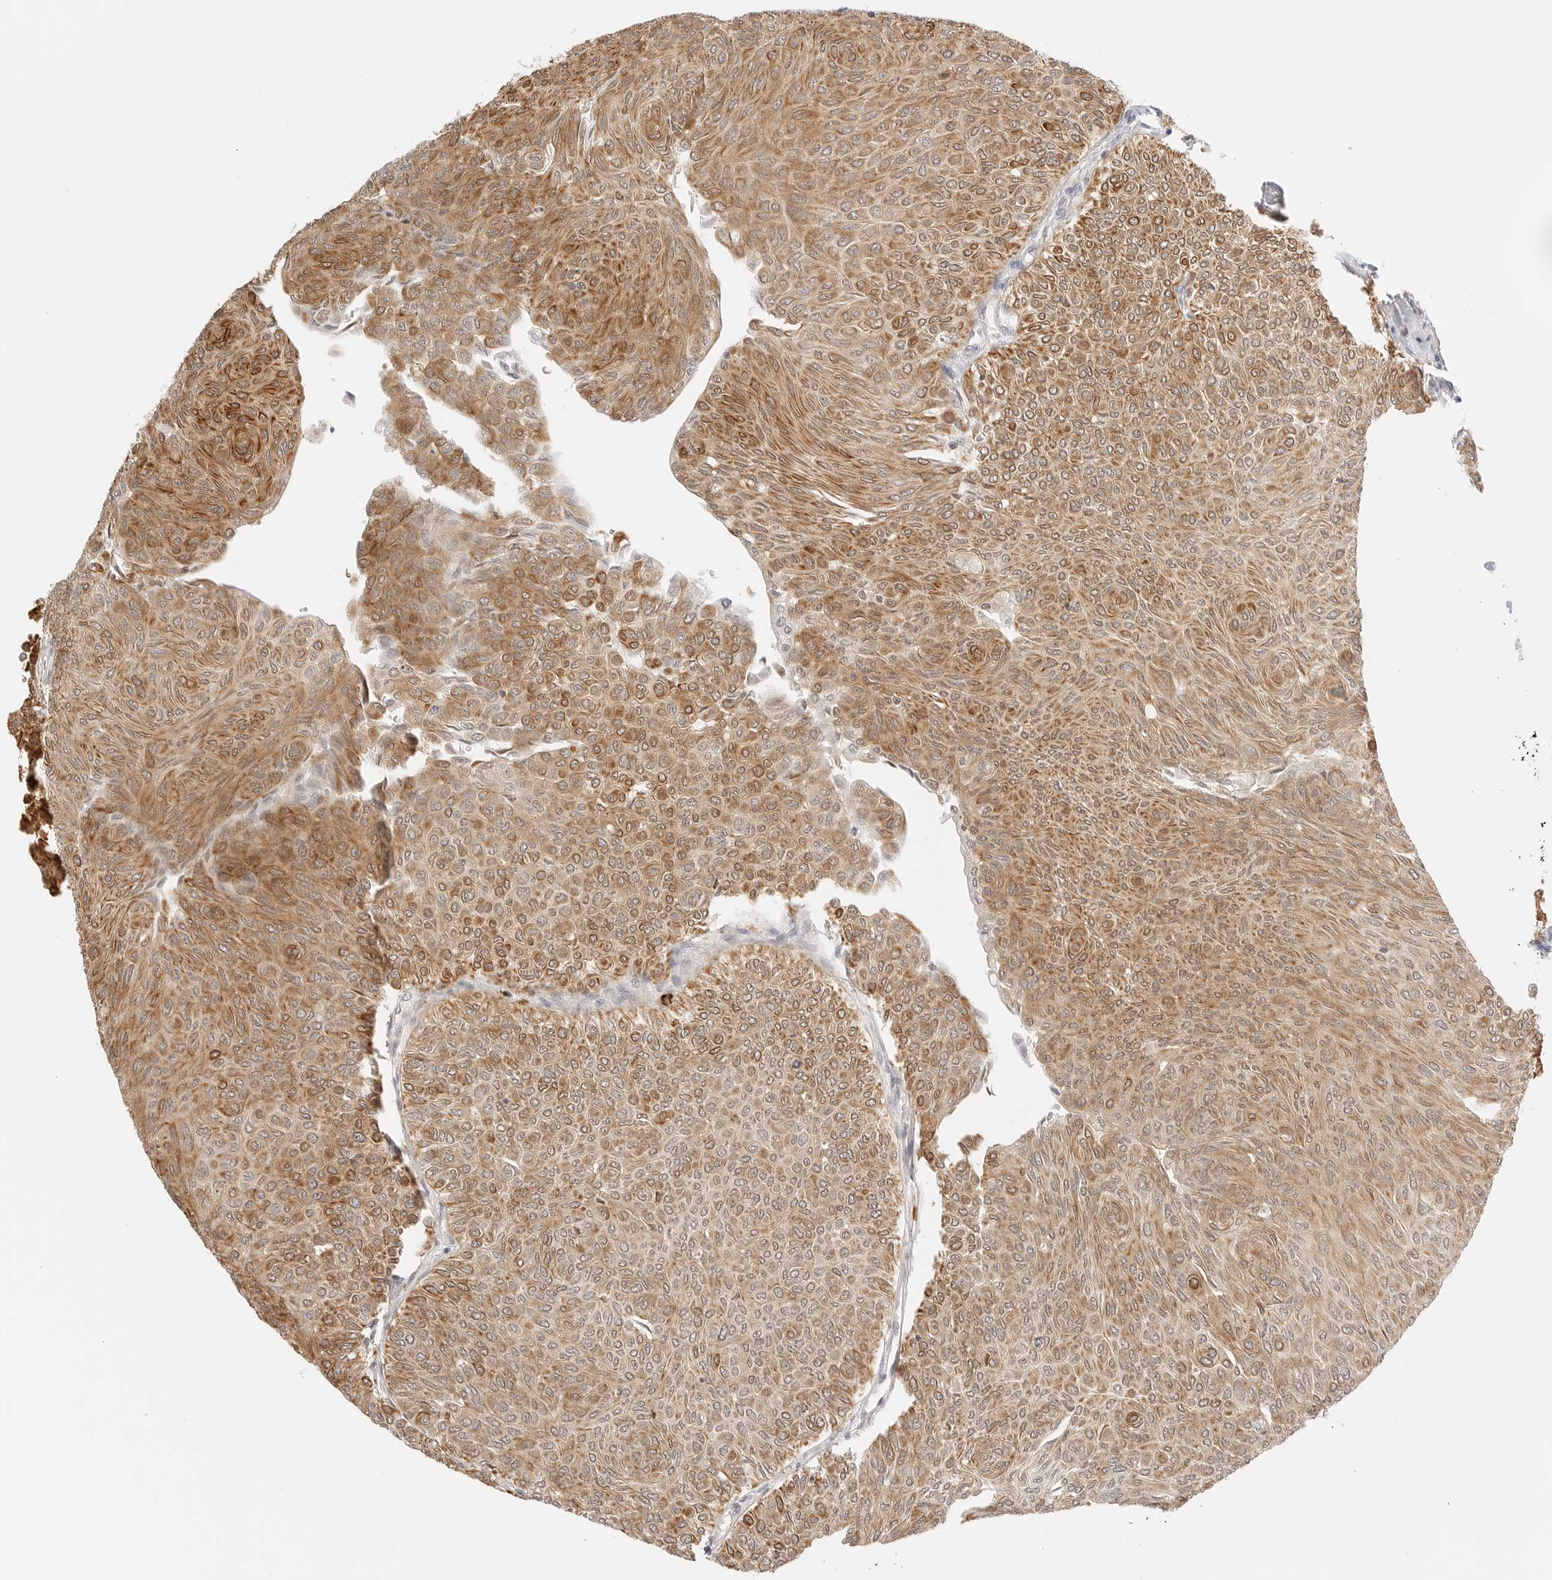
{"staining": {"intensity": "moderate", "quantity": ">75%", "location": "cytoplasmic/membranous,nuclear"}, "tissue": "urothelial cancer", "cell_type": "Tumor cells", "image_type": "cancer", "snomed": [{"axis": "morphology", "description": "Urothelial carcinoma, Low grade"}, {"axis": "topography", "description": "Urinary bladder"}], "caption": "A histopathology image of urothelial carcinoma (low-grade) stained for a protein exhibits moderate cytoplasmic/membranous and nuclear brown staining in tumor cells.", "gene": "TEKT2", "patient": {"sex": "male", "age": 78}}